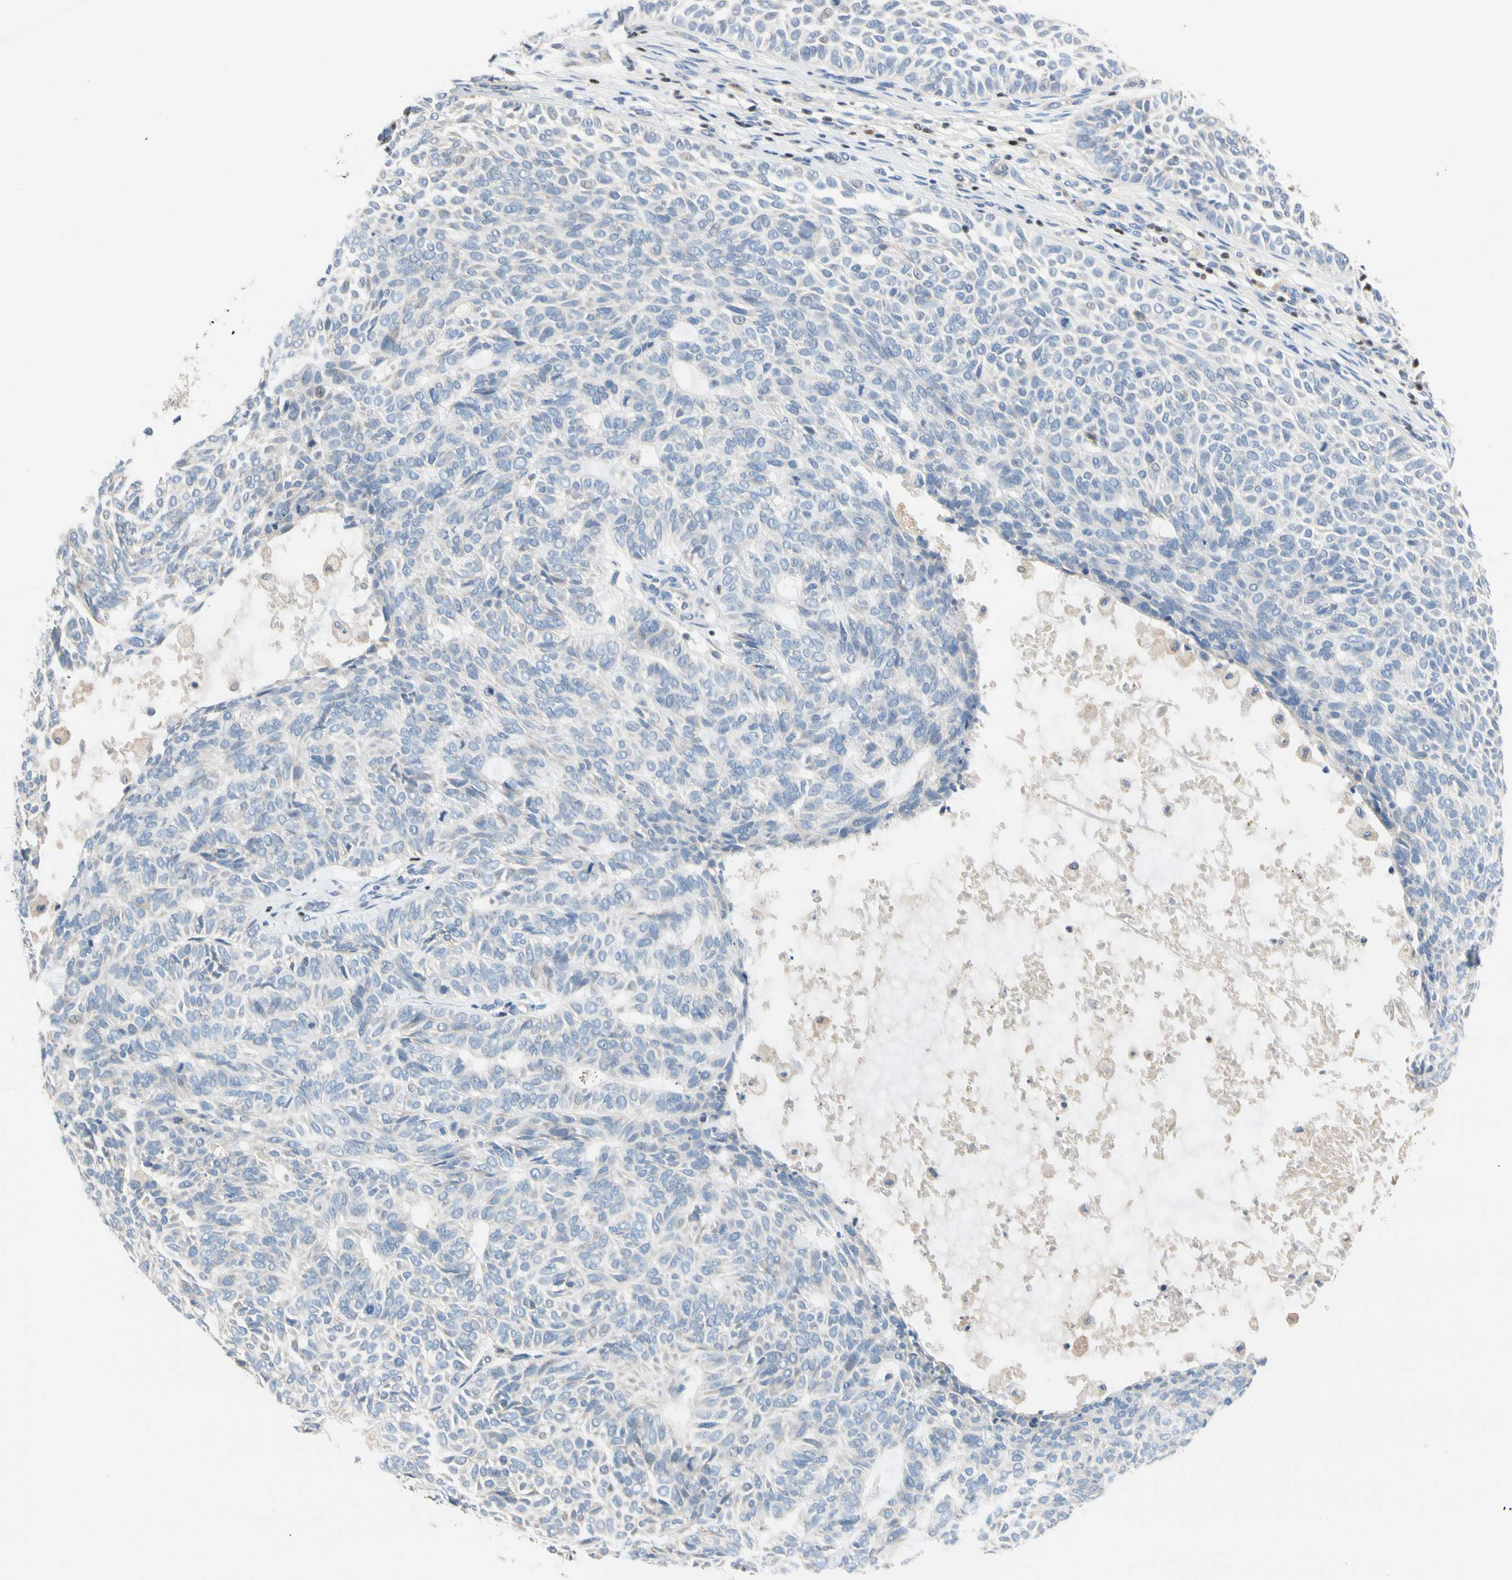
{"staining": {"intensity": "negative", "quantity": "none", "location": "none"}, "tissue": "skin cancer", "cell_type": "Tumor cells", "image_type": "cancer", "snomed": [{"axis": "morphology", "description": "Basal cell carcinoma"}, {"axis": "topography", "description": "Skin"}], "caption": "Immunohistochemical staining of human skin cancer exhibits no significant staining in tumor cells.", "gene": "SP140", "patient": {"sex": "male", "age": 87}}